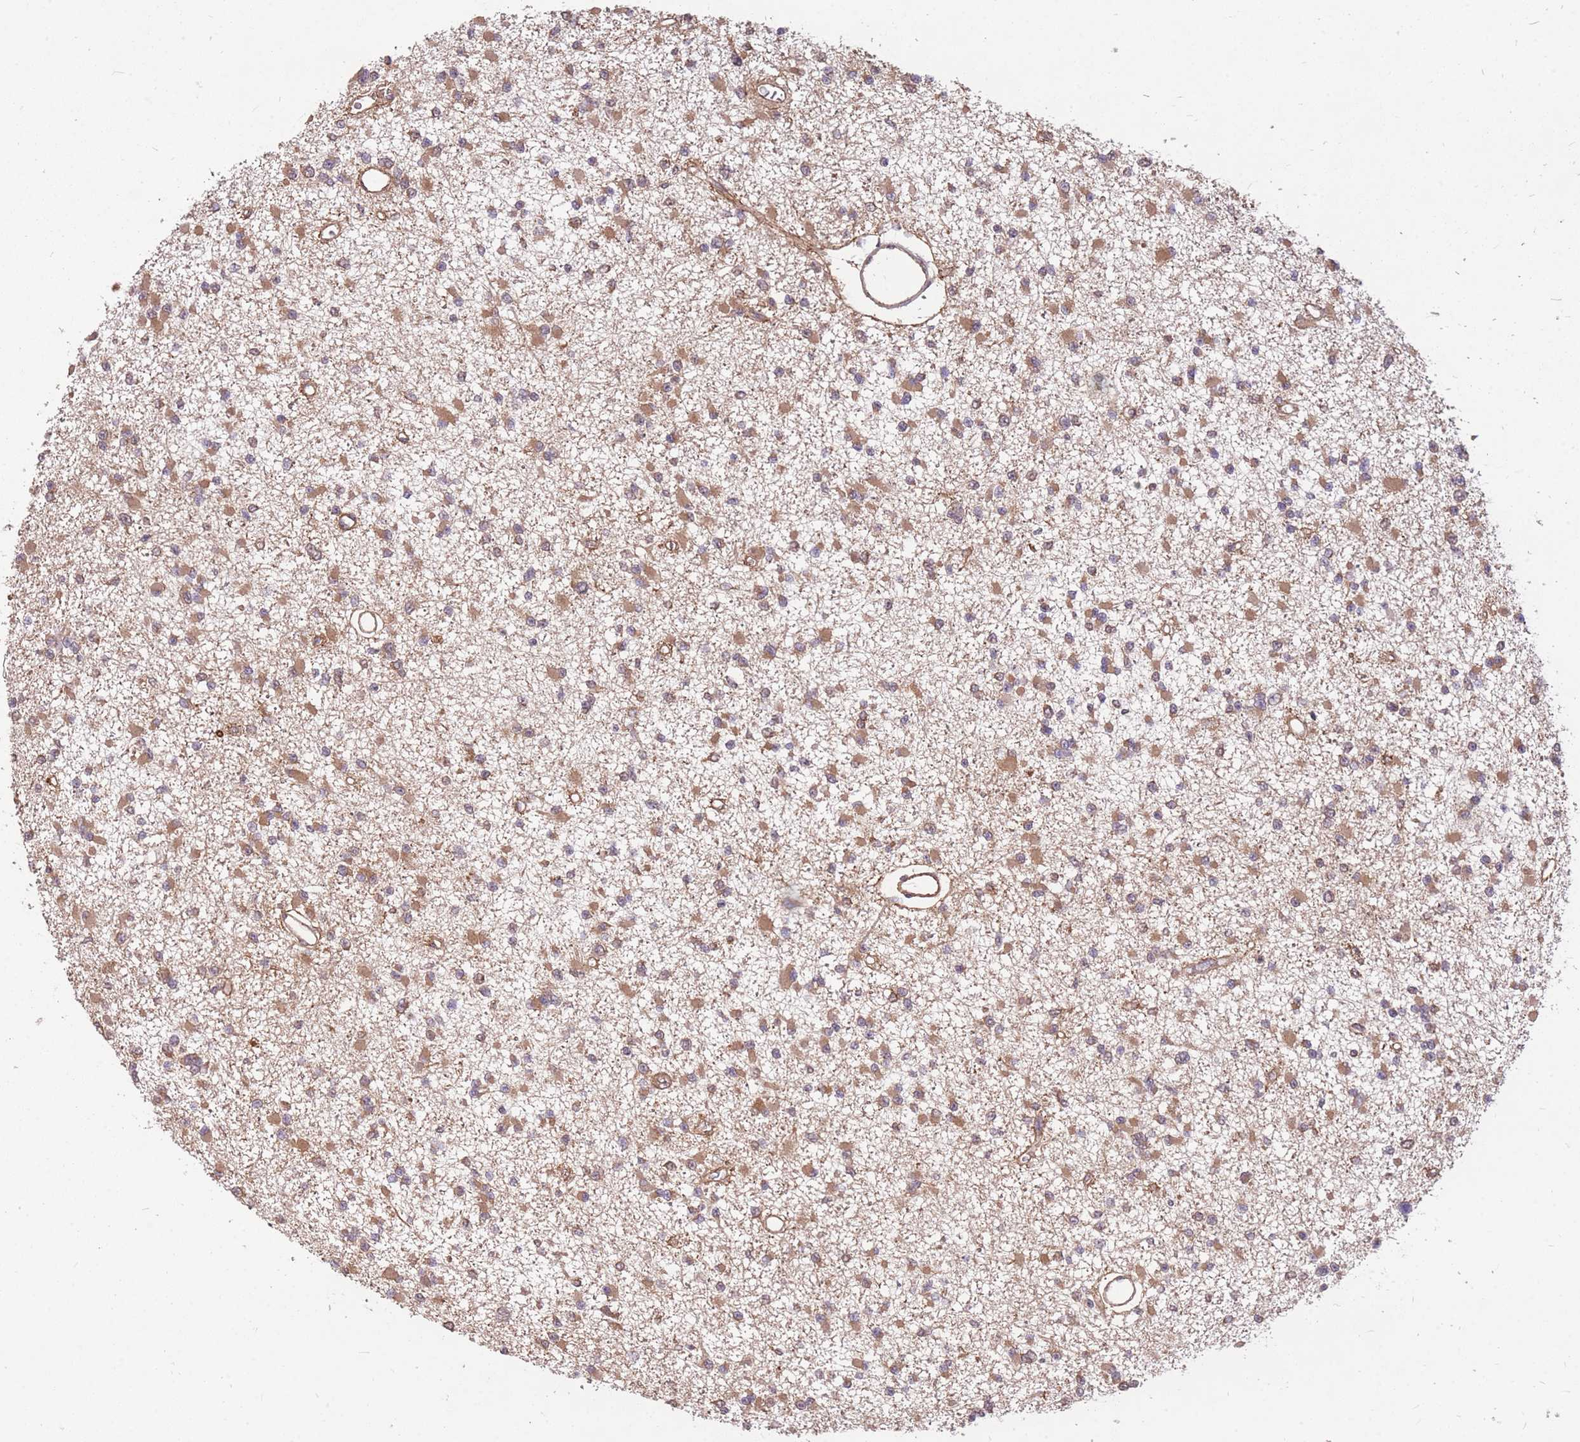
{"staining": {"intensity": "moderate", "quantity": ">75%", "location": "cytoplasmic/membranous"}, "tissue": "glioma", "cell_type": "Tumor cells", "image_type": "cancer", "snomed": [{"axis": "morphology", "description": "Glioma, malignant, Low grade"}, {"axis": "topography", "description": "Brain"}], "caption": "Low-grade glioma (malignant) stained with a brown dye displays moderate cytoplasmic/membranous positive expression in approximately >75% of tumor cells.", "gene": "DYNC1LI2", "patient": {"sex": "female", "age": 22}}